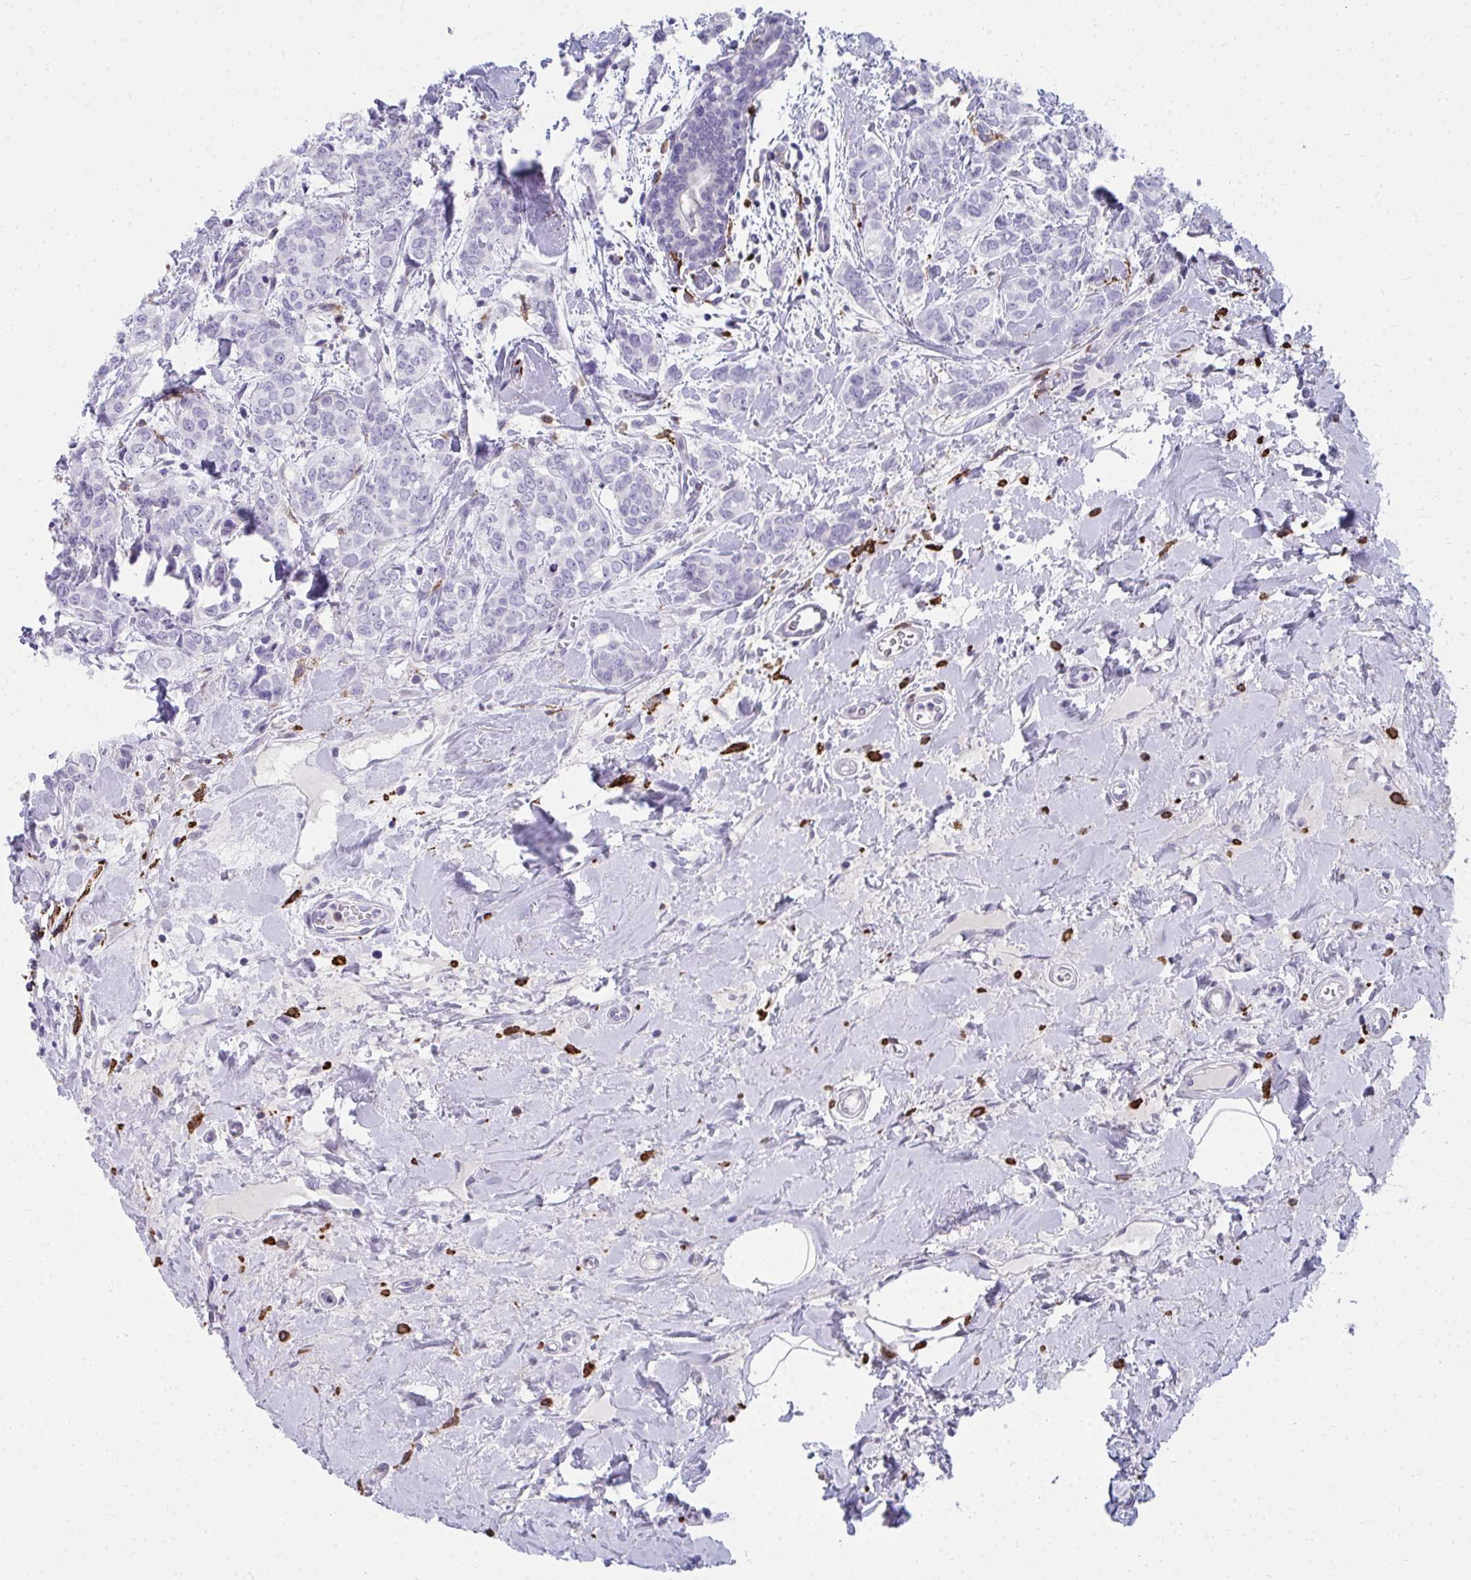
{"staining": {"intensity": "negative", "quantity": "none", "location": "none"}, "tissue": "breast cancer", "cell_type": "Tumor cells", "image_type": "cancer", "snomed": [{"axis": "morphology", "description": "Duct carcinoma"}, {"axis": "topography", "description": "Breast"}], "caption": "IHC of breast cancer displays no staining in tumor cells. The staining is performed using DAB brown chromogen with nuclei counter-stained in using hematoxylin.", "gene": "CD163", "patient": {"sex": "female", "age": 61}}